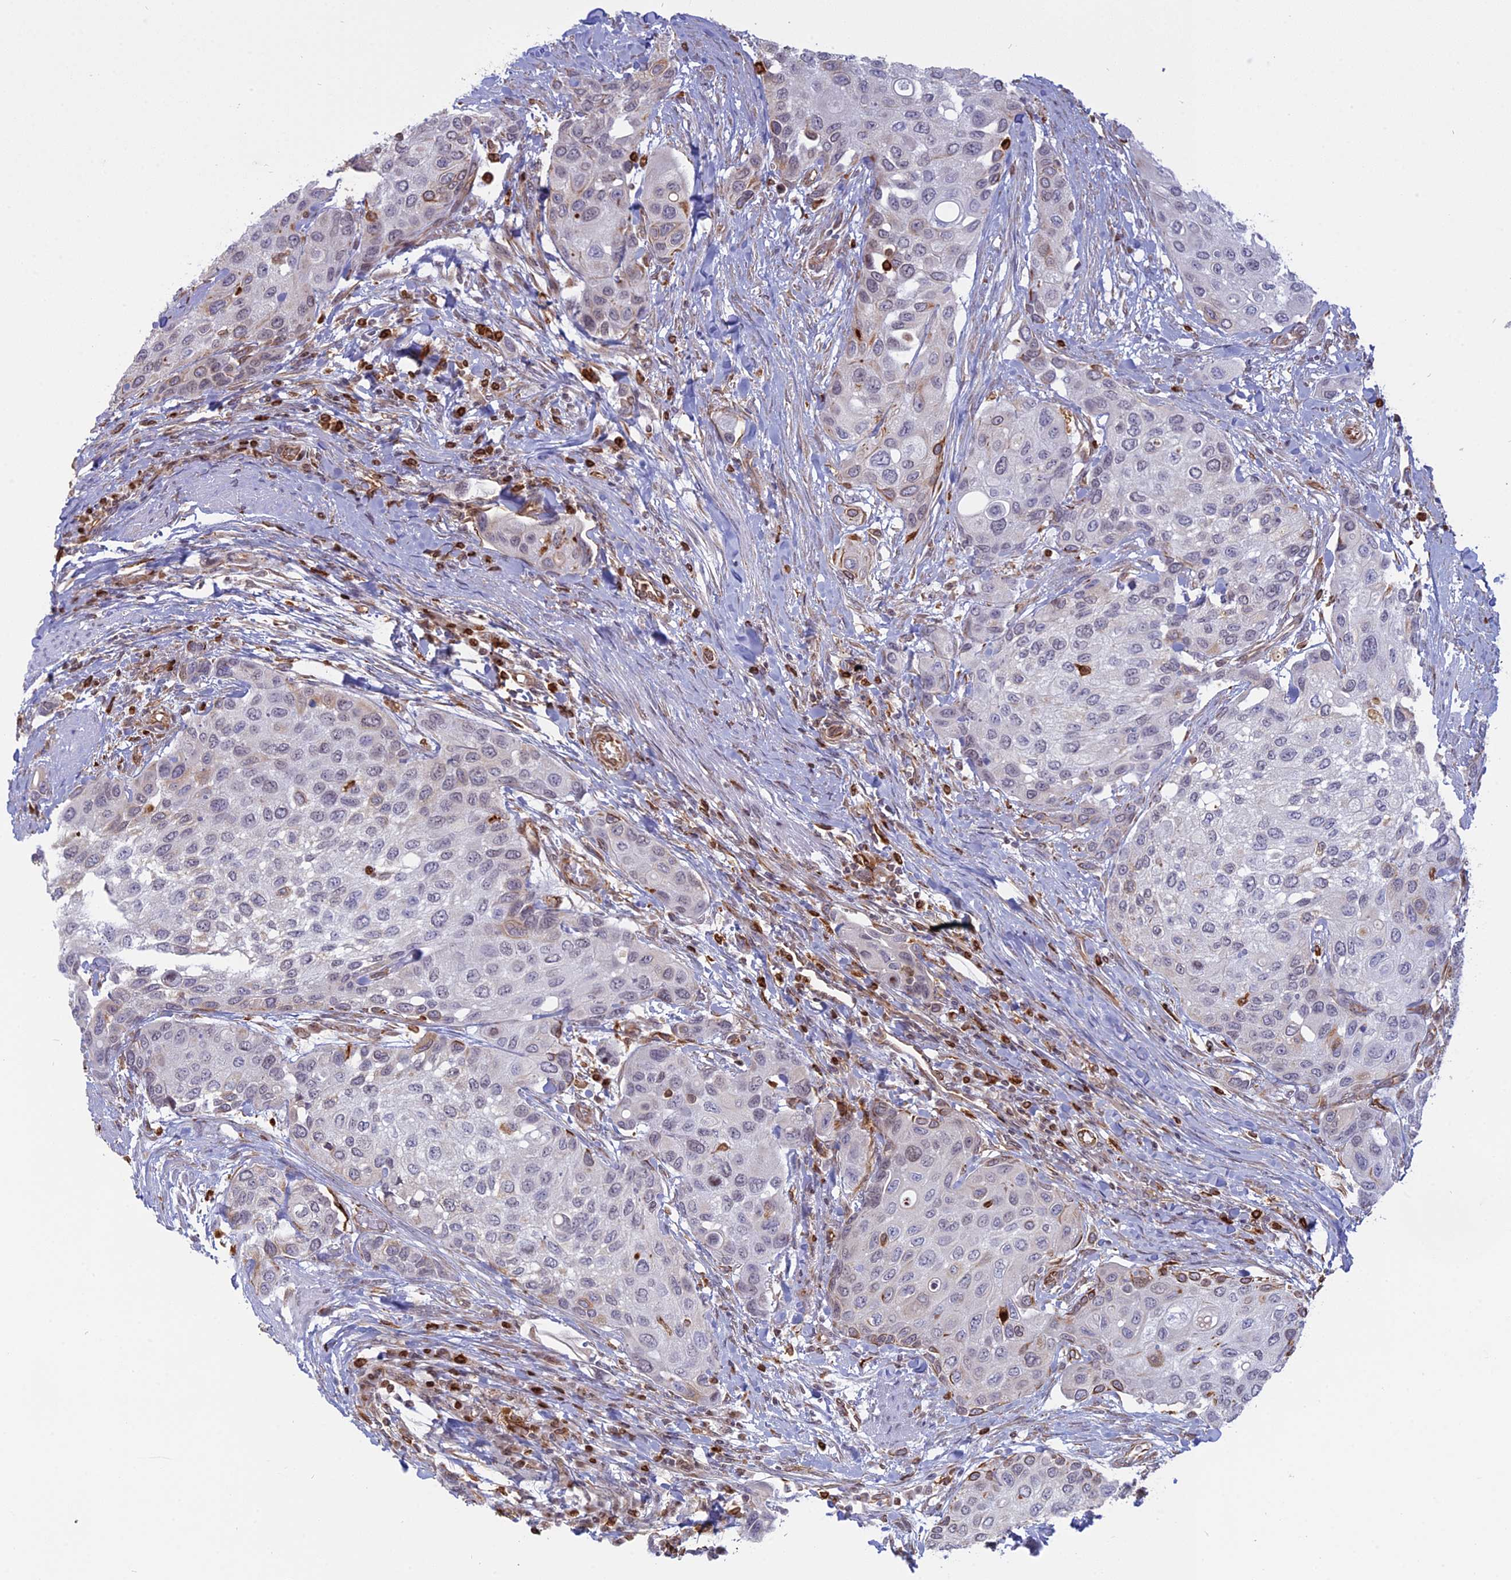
{"staining": {"intensity": "negative", "quantity": "none", "location": "none"}, "tissue": "urothelial cancer", "cell_type": "Tumor cells", "image_type": "cancer", "snomed": [{"axis": "morphology", "description": "Normal tissue, NOS"}, {"axis": "morphology", "description": "Urothelial carcinoma, High grade"}, {"axis": "topography", "description": "Vascular tissue"}, {"axis": "topography", "description": "Urinary bladder"}], "caption": "This is an immunohistochemistry micrograph of urothelial cancer. There is no staining in tumor cells.", "gene": "APOBR", "patient": {"sex": "female", "age": 56}}